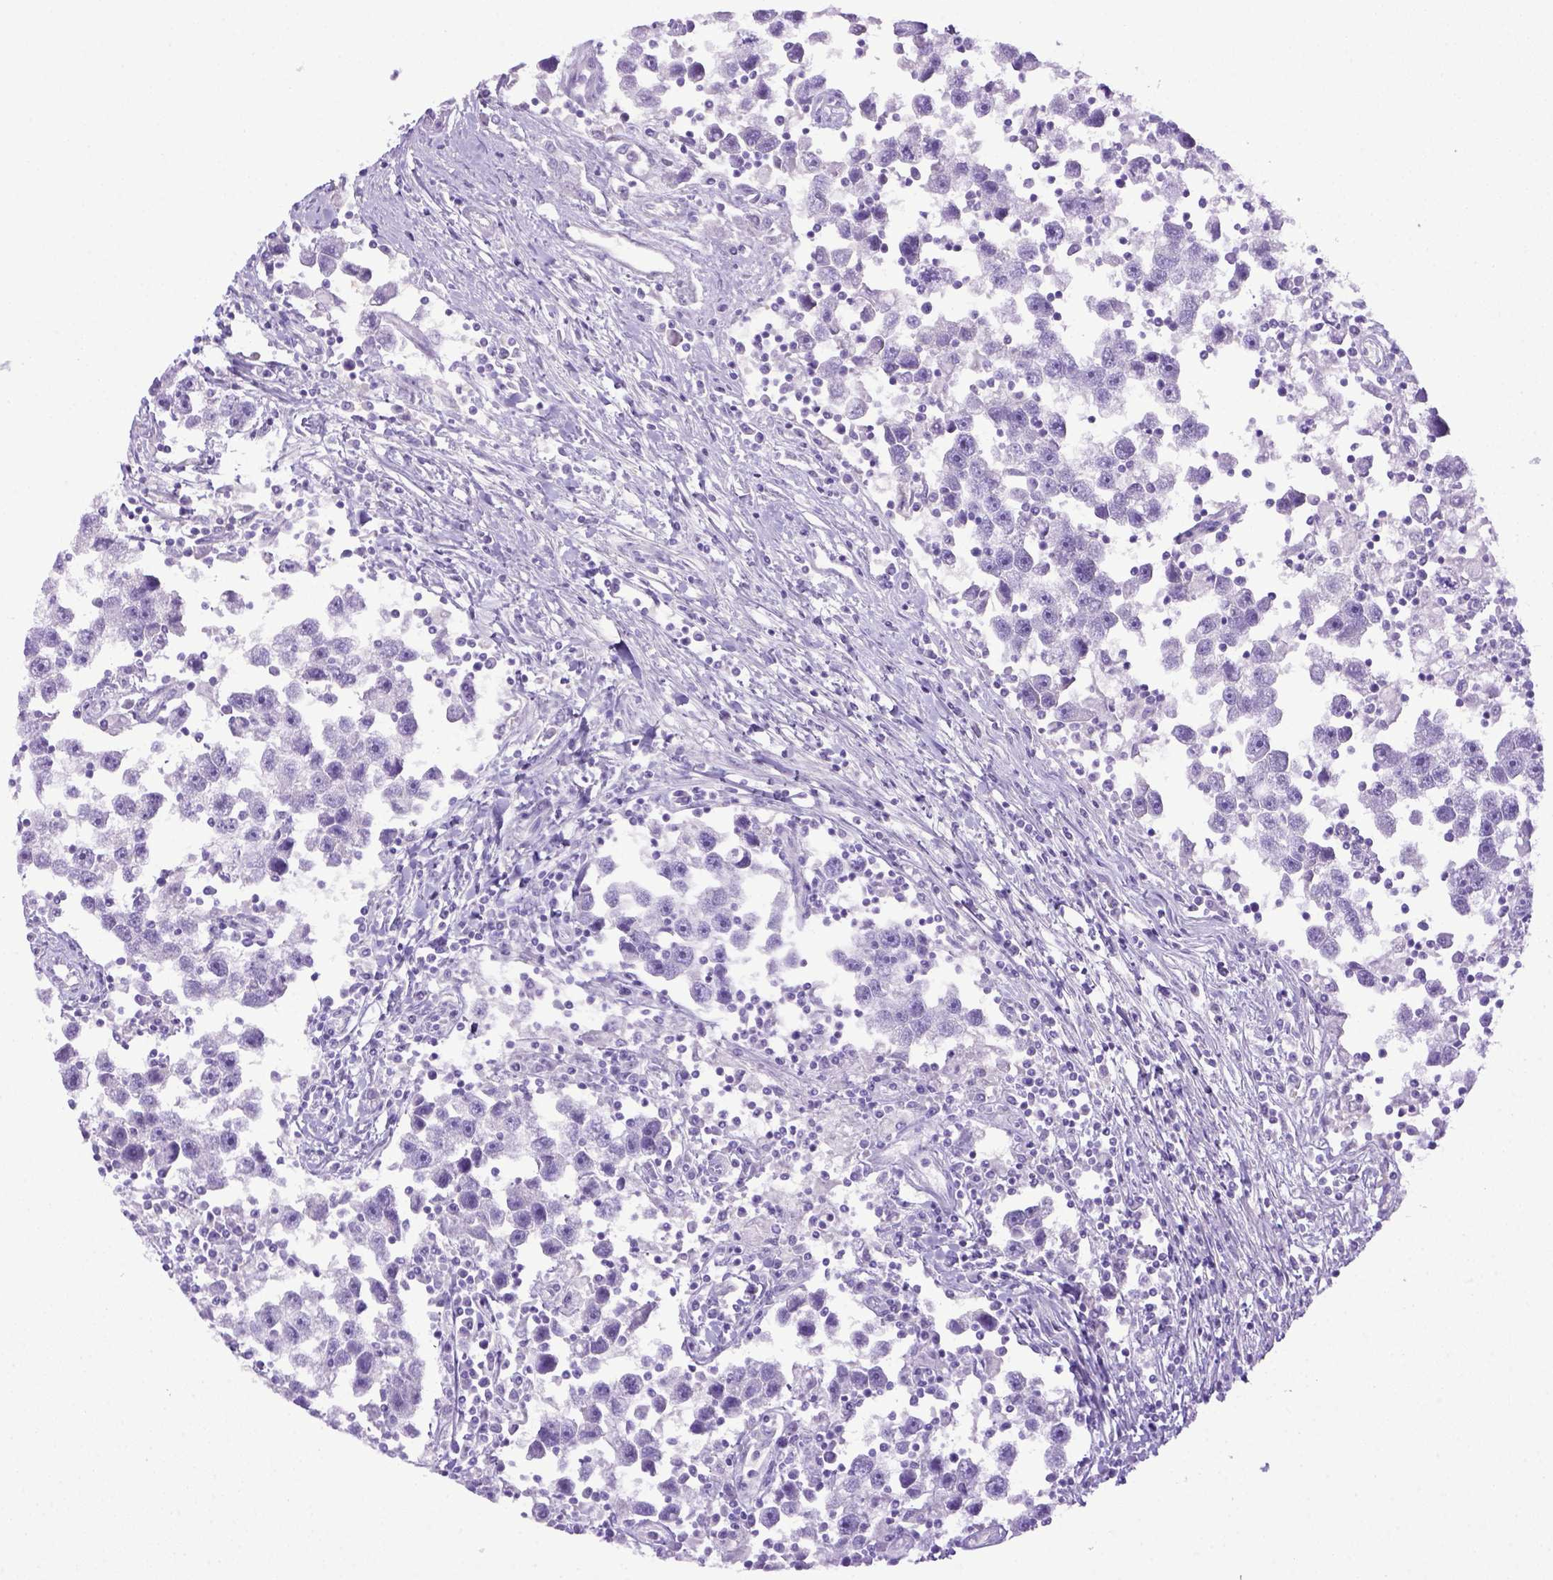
{"staining": {"intensity": "negative", "quantity": "none", "location": "none"}, "tissue": "testis cancer", "cell_type": "Tumor cells", "image_type": "cancer", "snomed": [{"axis": "morphology", "description": "Seminoma, NOS"}, {"axis": "topography", "description": "Testis"}], "caption": "Testis cancer was stained to show a protein in brown. There is no significant positivity in tumor cells.", "gene": "ITIH4", "patient": {"sex": "male", "age": 30}}